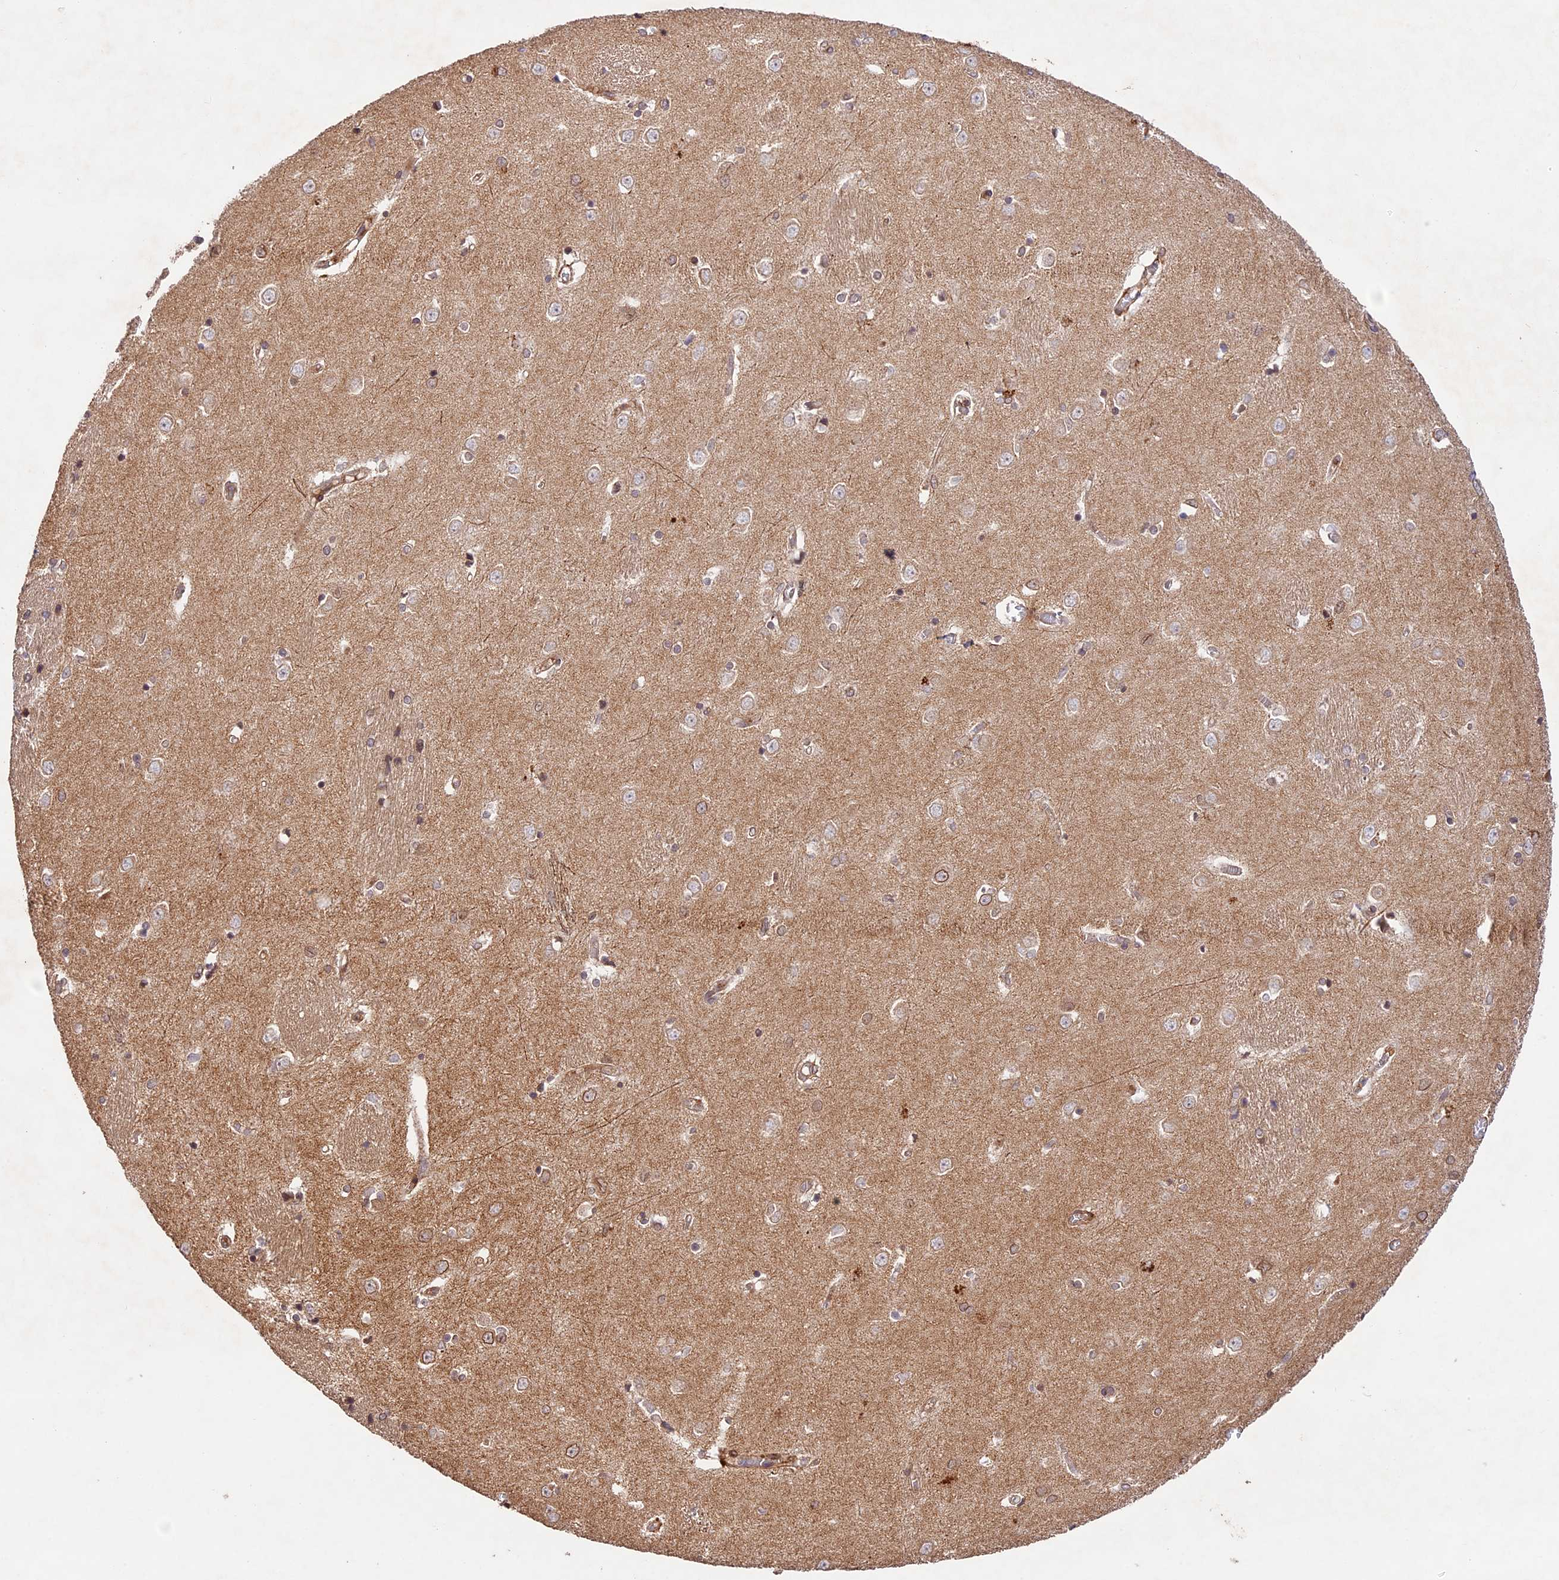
{"staining": {"intensity": "weak", "quantity": "<25%", "location": "cytoplasmic/membranous"}, "tissue": "caudate", "cell_type": "Glial cells", "image_type": "normal", "snomed": [{"axis": "morphology", "description": "Normal tissue, NOS"}, {"axis": "topography", "description": "Lateral ventricle wall"}], "caption": "Glial cells are negative for brown protein staining in unremarkable caudate. (DAB IHC visualized using brightfield microscopy, high magnification).", "gene": "DGKH", "patient": {"sex": "male", "age": 37}}